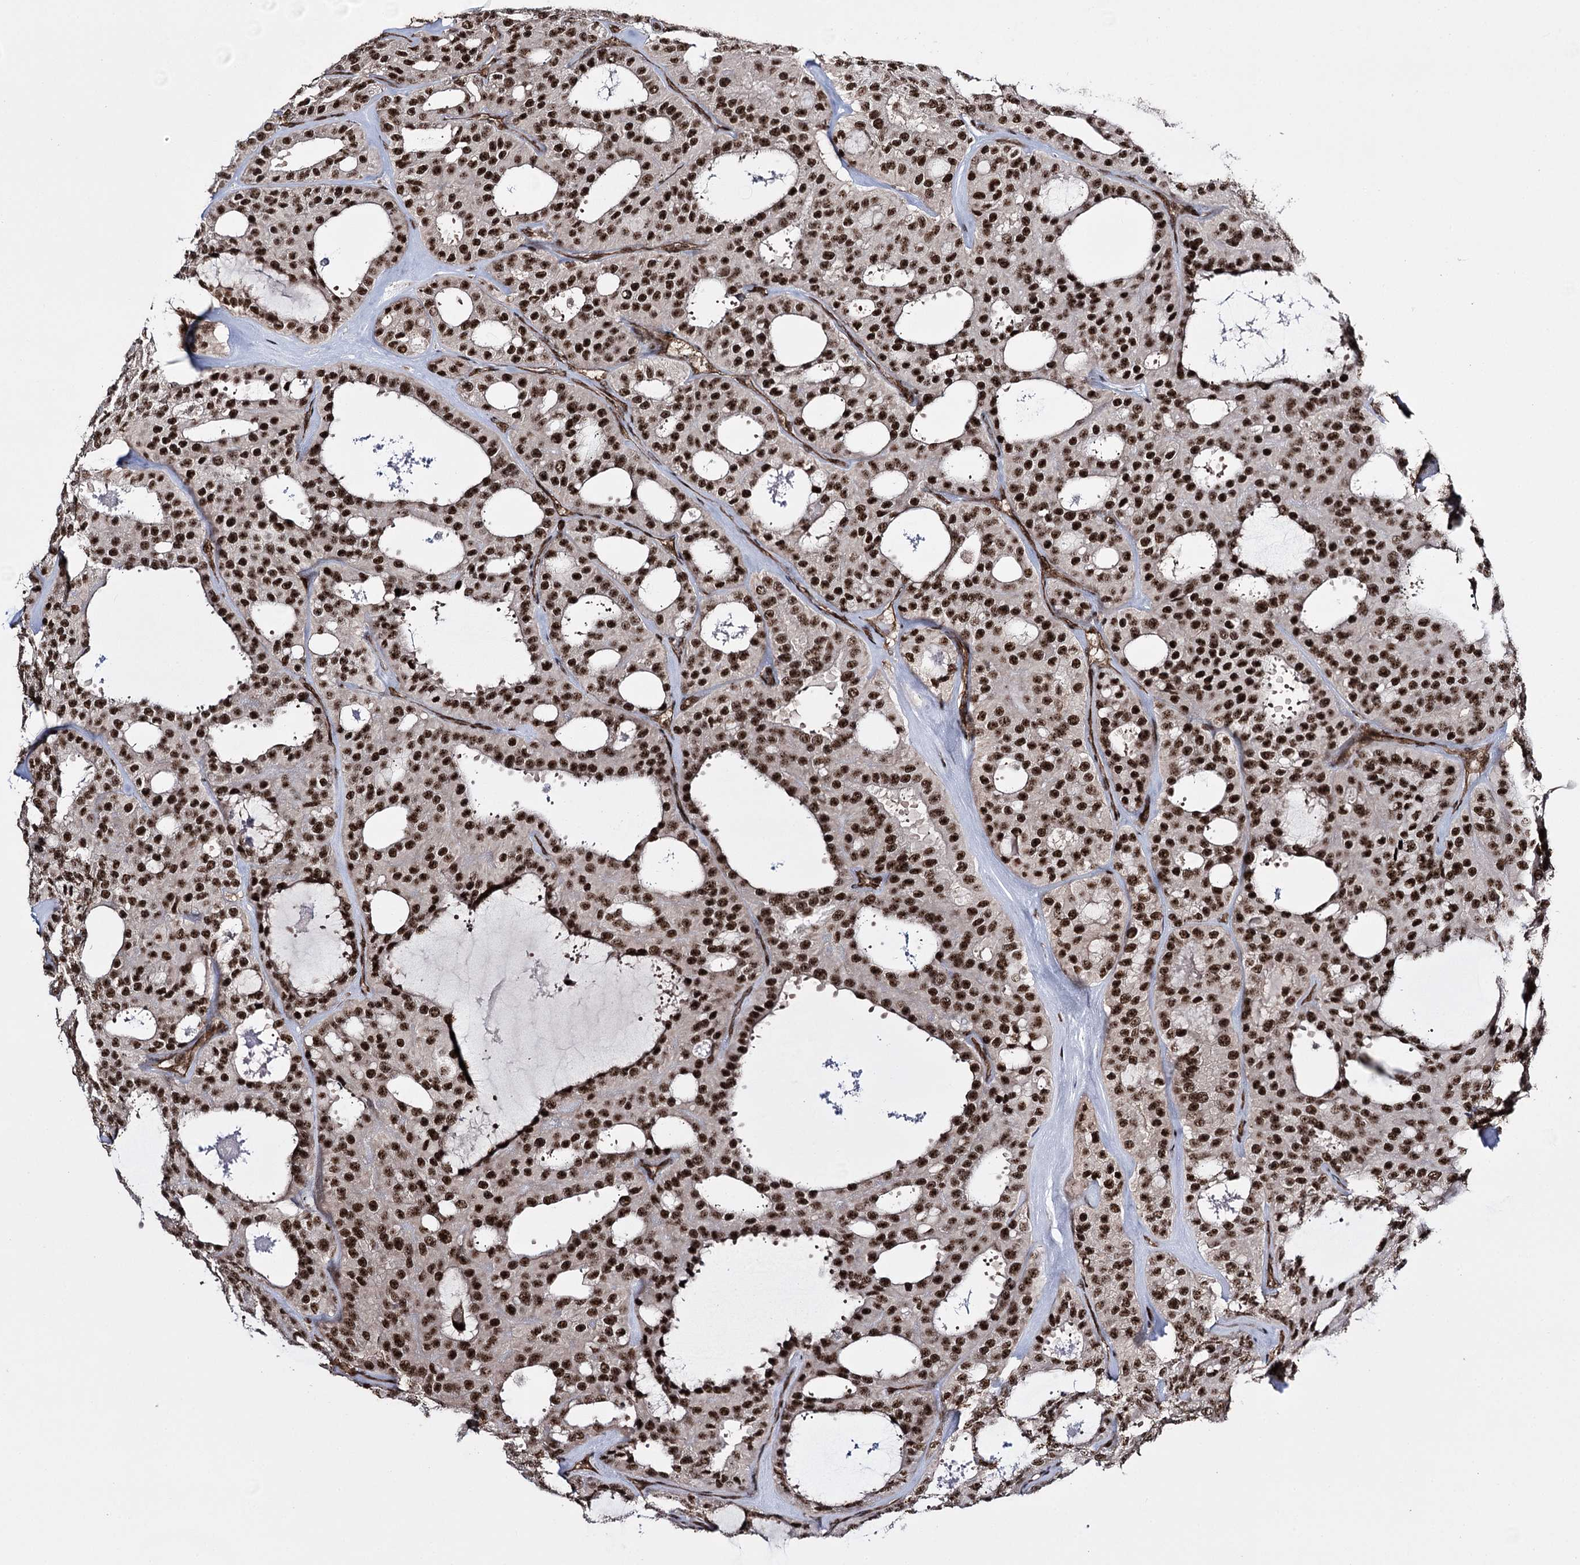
{"staining": {"intensity": "strong", "quantity": ">75%", "location": "nuclear"}, "tissue": "thyroid cancer", "cell_type": "Tumor cells", "image_type": "cancer", "snomed": [{"axis": "morphology", "description": "Follicular adenoma carcinoma, NOS"}, {"axis": "topography", "description": "Thyroid gland"}], "caption": "The image demonstrates immunohistochemical staining of follicular adenoma carcinoma (thyroid). There is strong nuclear positivity is present in about >75% of tumor cells.", "gene": "PRPF40A", "patient": {"sex": "male", "age": 75}}